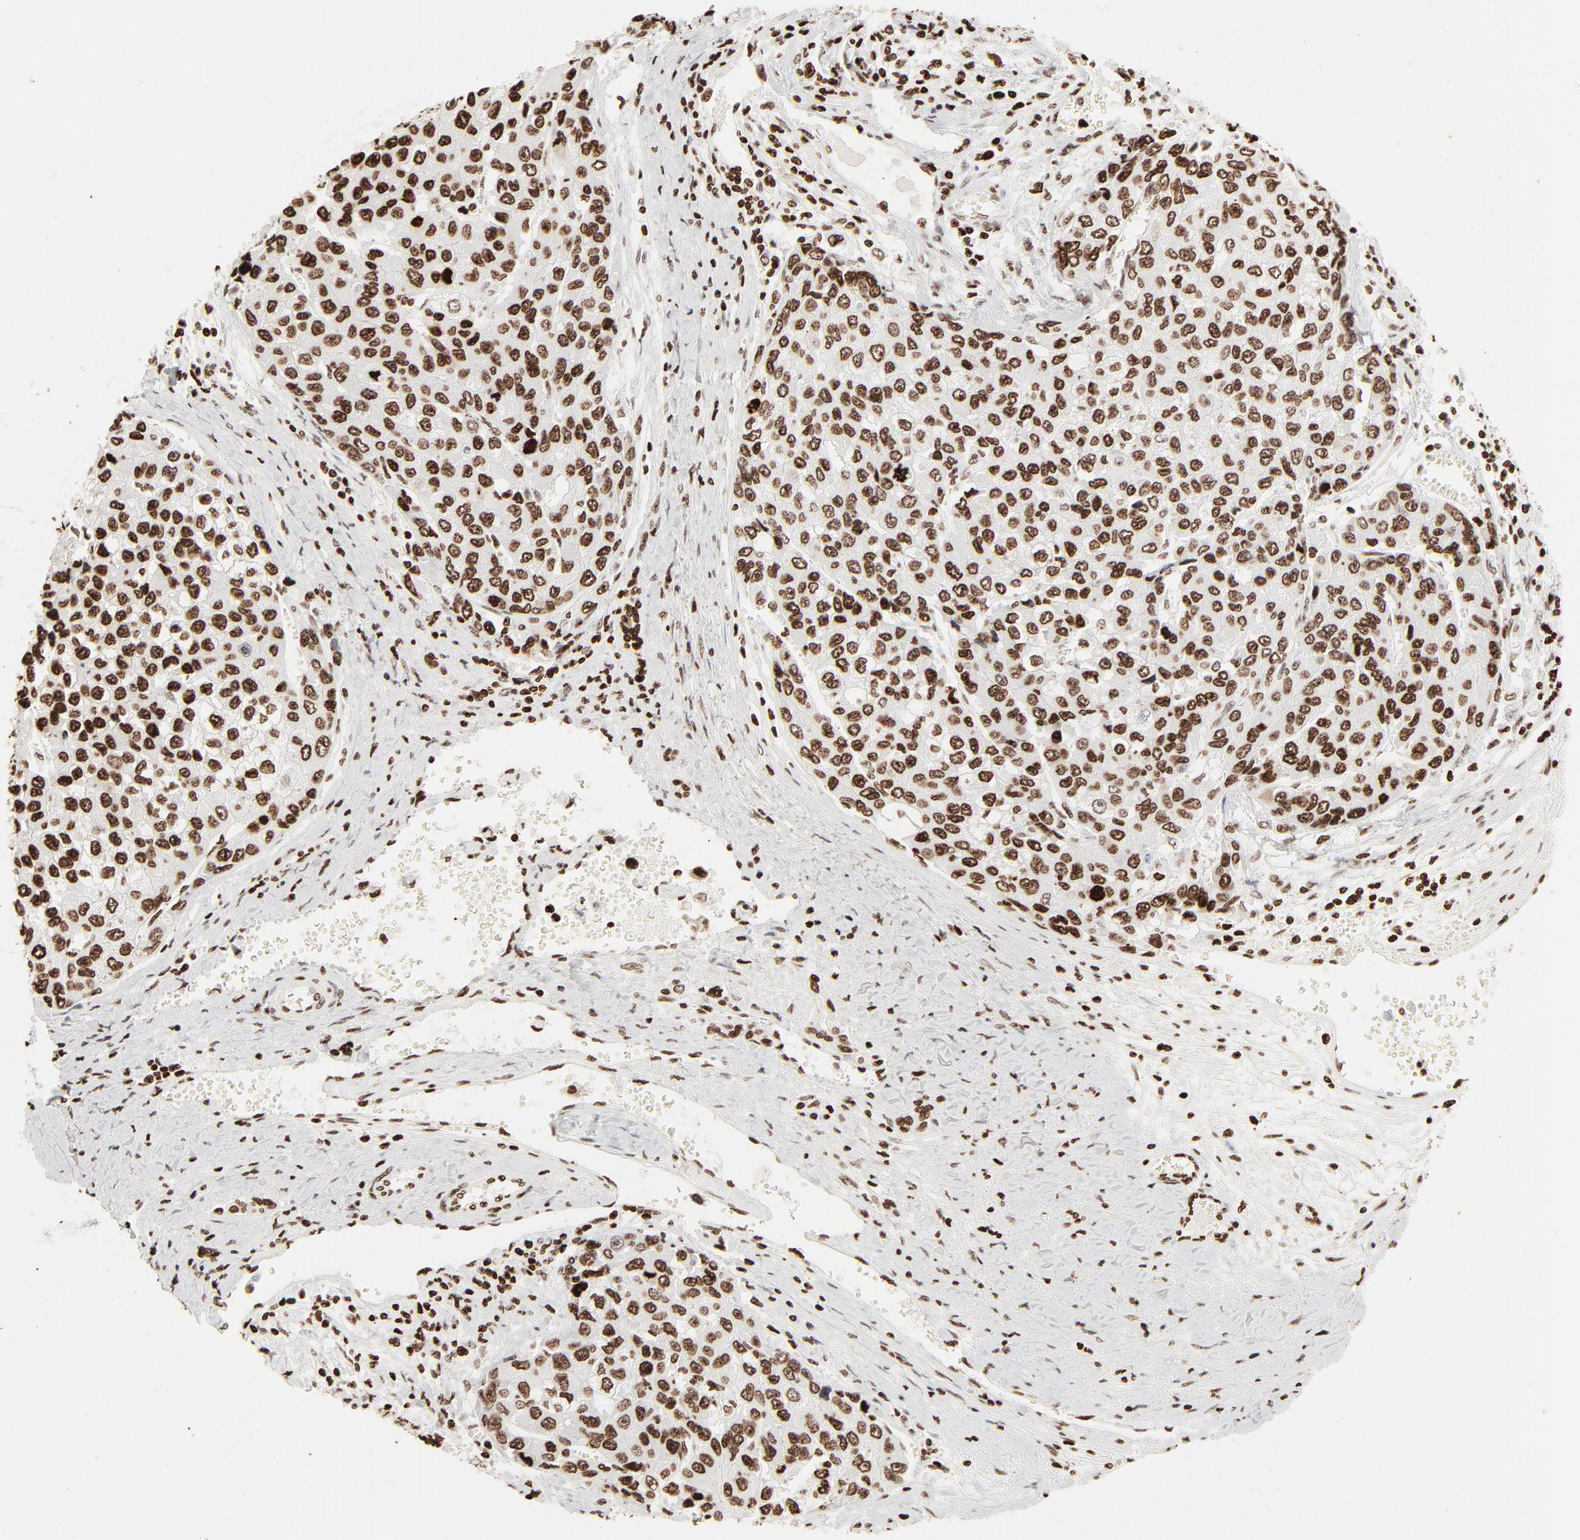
{"staining": {"intensity": "strong", "quantity": ">75%", "location": "nuclear"}, "tissue": "liver cancer", "cell_type": "Tumor cells", "image_type": "cancer", "snomed": [{"axis": "morphology", "description": "Carcinoma, Hepatocellular, NOS"}, {"axis": "topography", "description": "Liver"}], "caption": "Human liver cancer stained with a protein marker exhibits strong staining in tumor cells.", "gene": "HMGB2", "patient": {"sex": "female", "age": 66}}